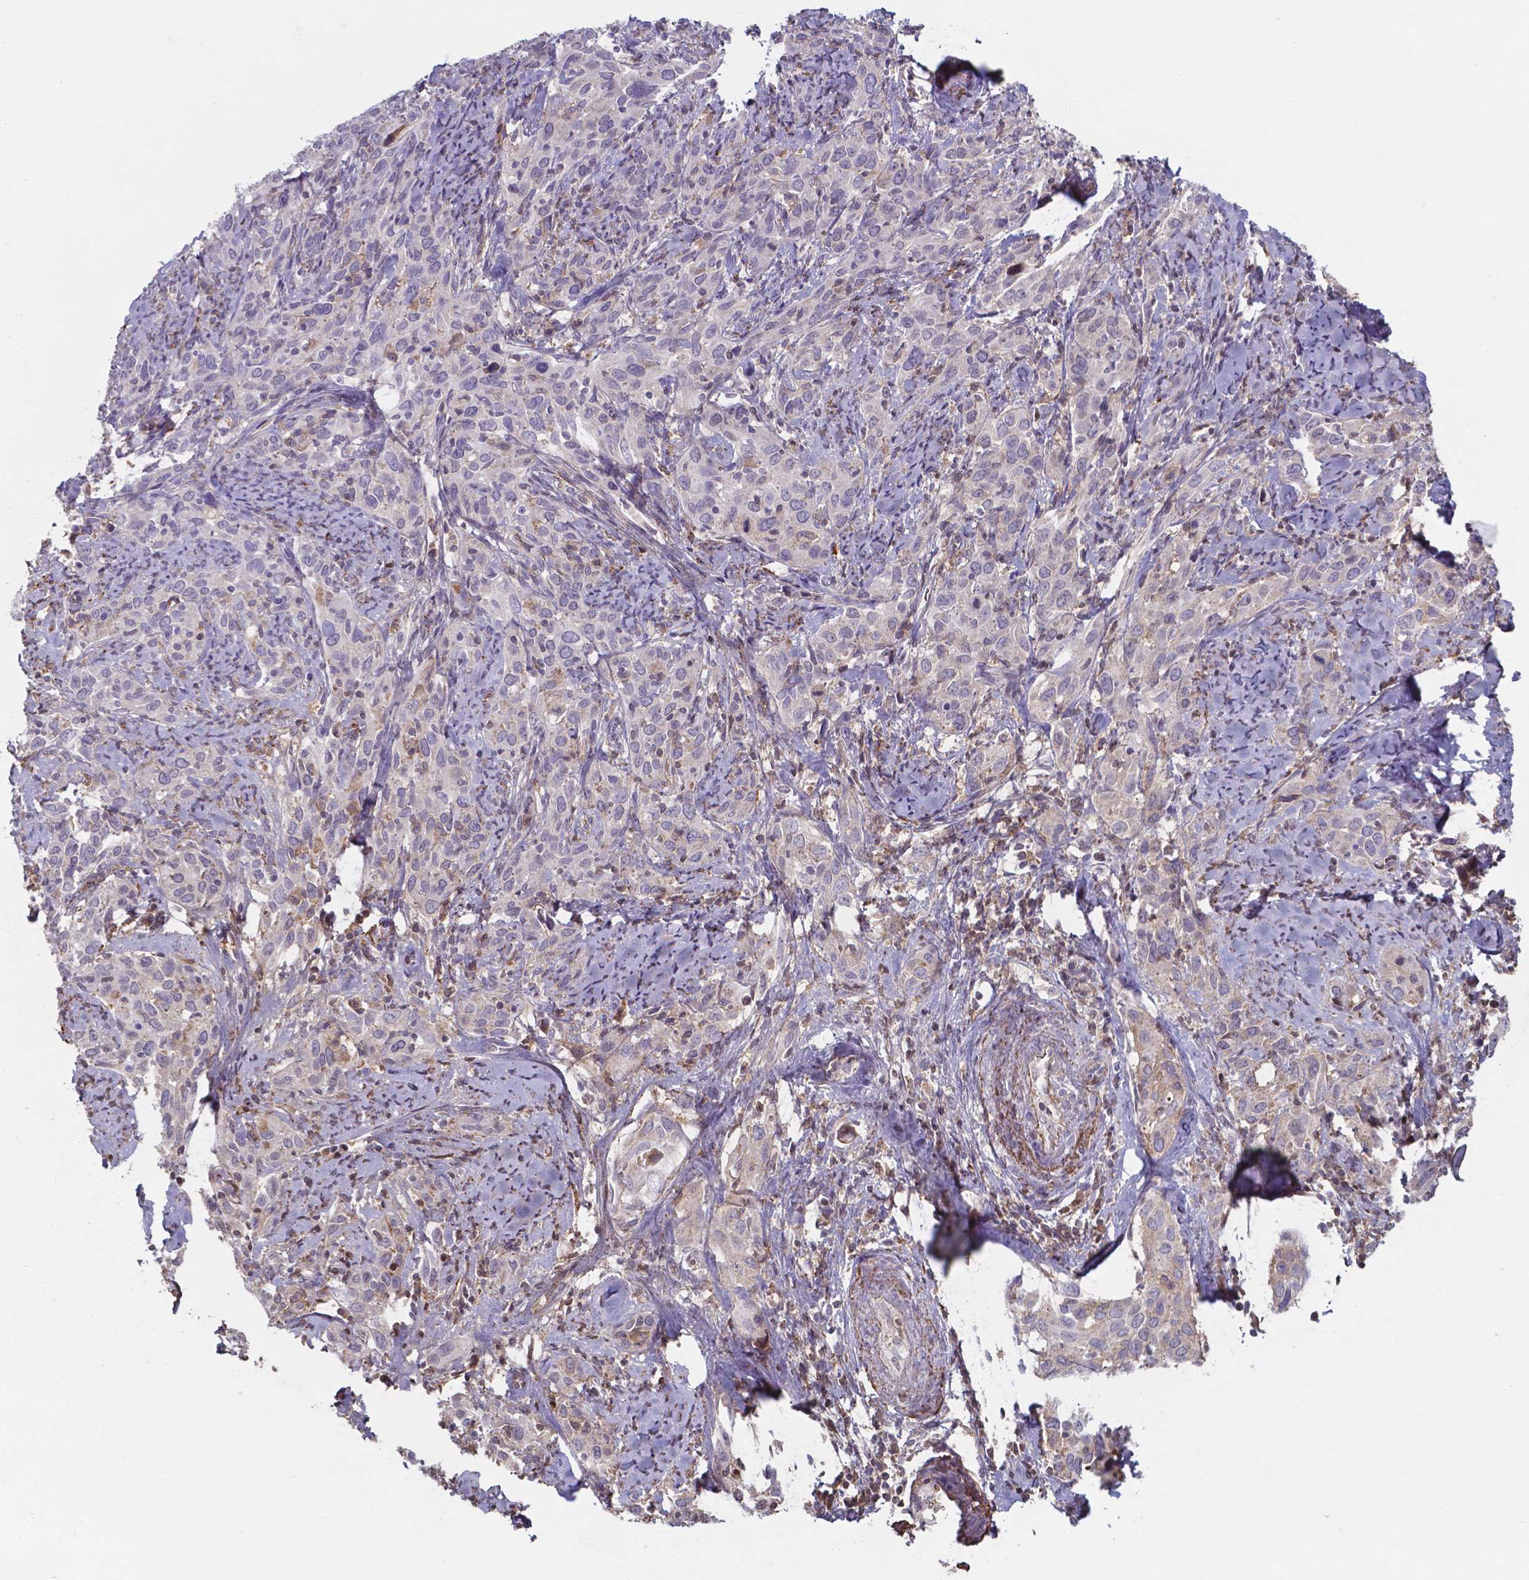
{"staining": {"intensity": "negative", "quantity": "none", "location": "none"}, "tissue": "cervical cancer", "cell_type": "Tumor cells", "image_type": "cancer", "snomed": [{"axis": "morphology", "description": "Squamous cell carcinoma, NOS"}, {"axis": "topography", "description": "Cervix"}], "caption": "Human cervical cancer stained for a protein using IHC shows no staining in tumor cells.", "gene": "SERPINA1", "patient": {"sex": "female", "age": 51}}